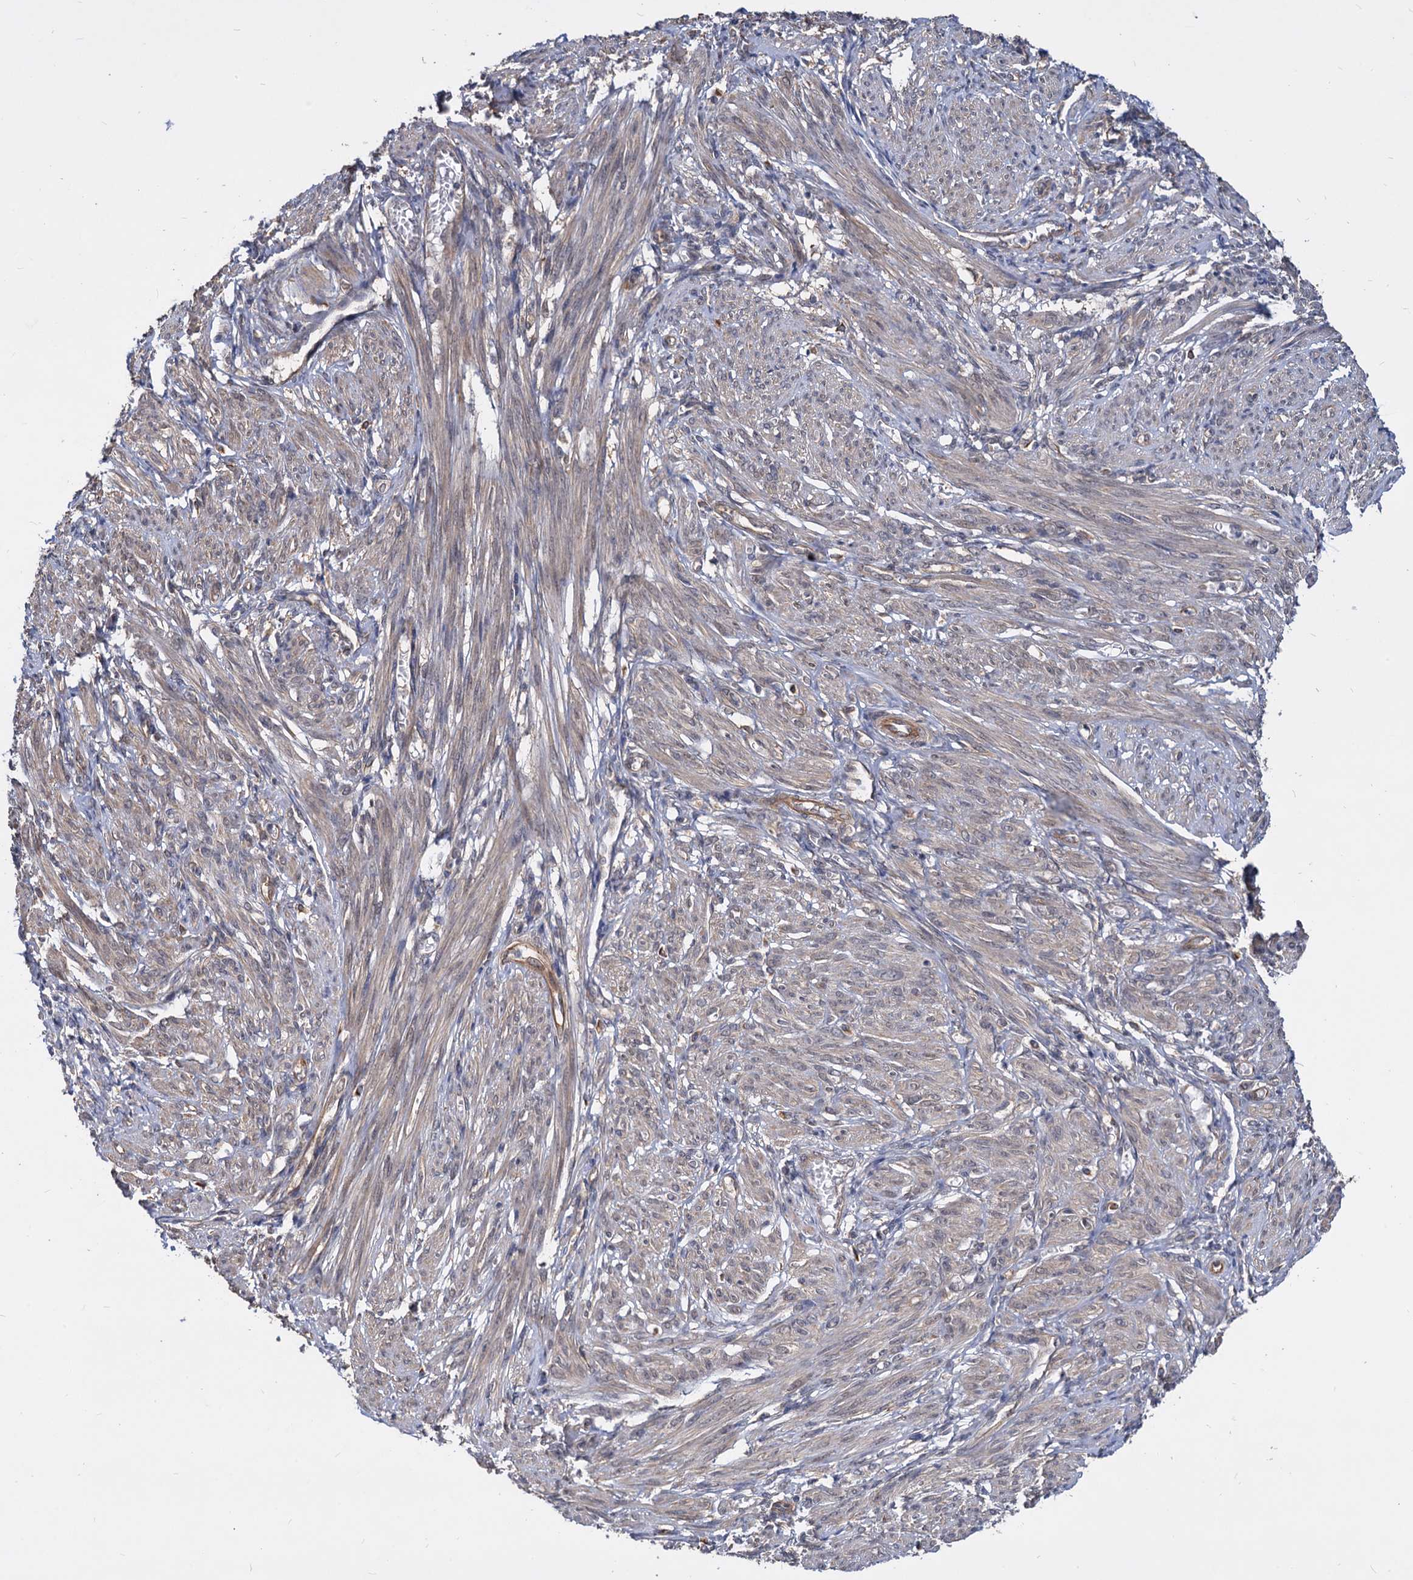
{"staining": {"intensity": "weak", "quantity": "<25%", "location": "cytoplasmic/membranous"}, "tissue": "smooth muscle", "cell_type": "Smooth muscle cells", "image_type": "normal", "snomed": [{"axis": "morphology", "description": "Normal tissue, NOS"}, {"axis": "topography", "description": "Smooth muscle"}], "caption": "Immunohistochemistry micrograph of benign human smooth muscle stained for a protein (brown), which demonstrates no positivity in smooth muscle cells.", "gene": "PSMD4", "patient": {"sex": "female", "age": 39}}